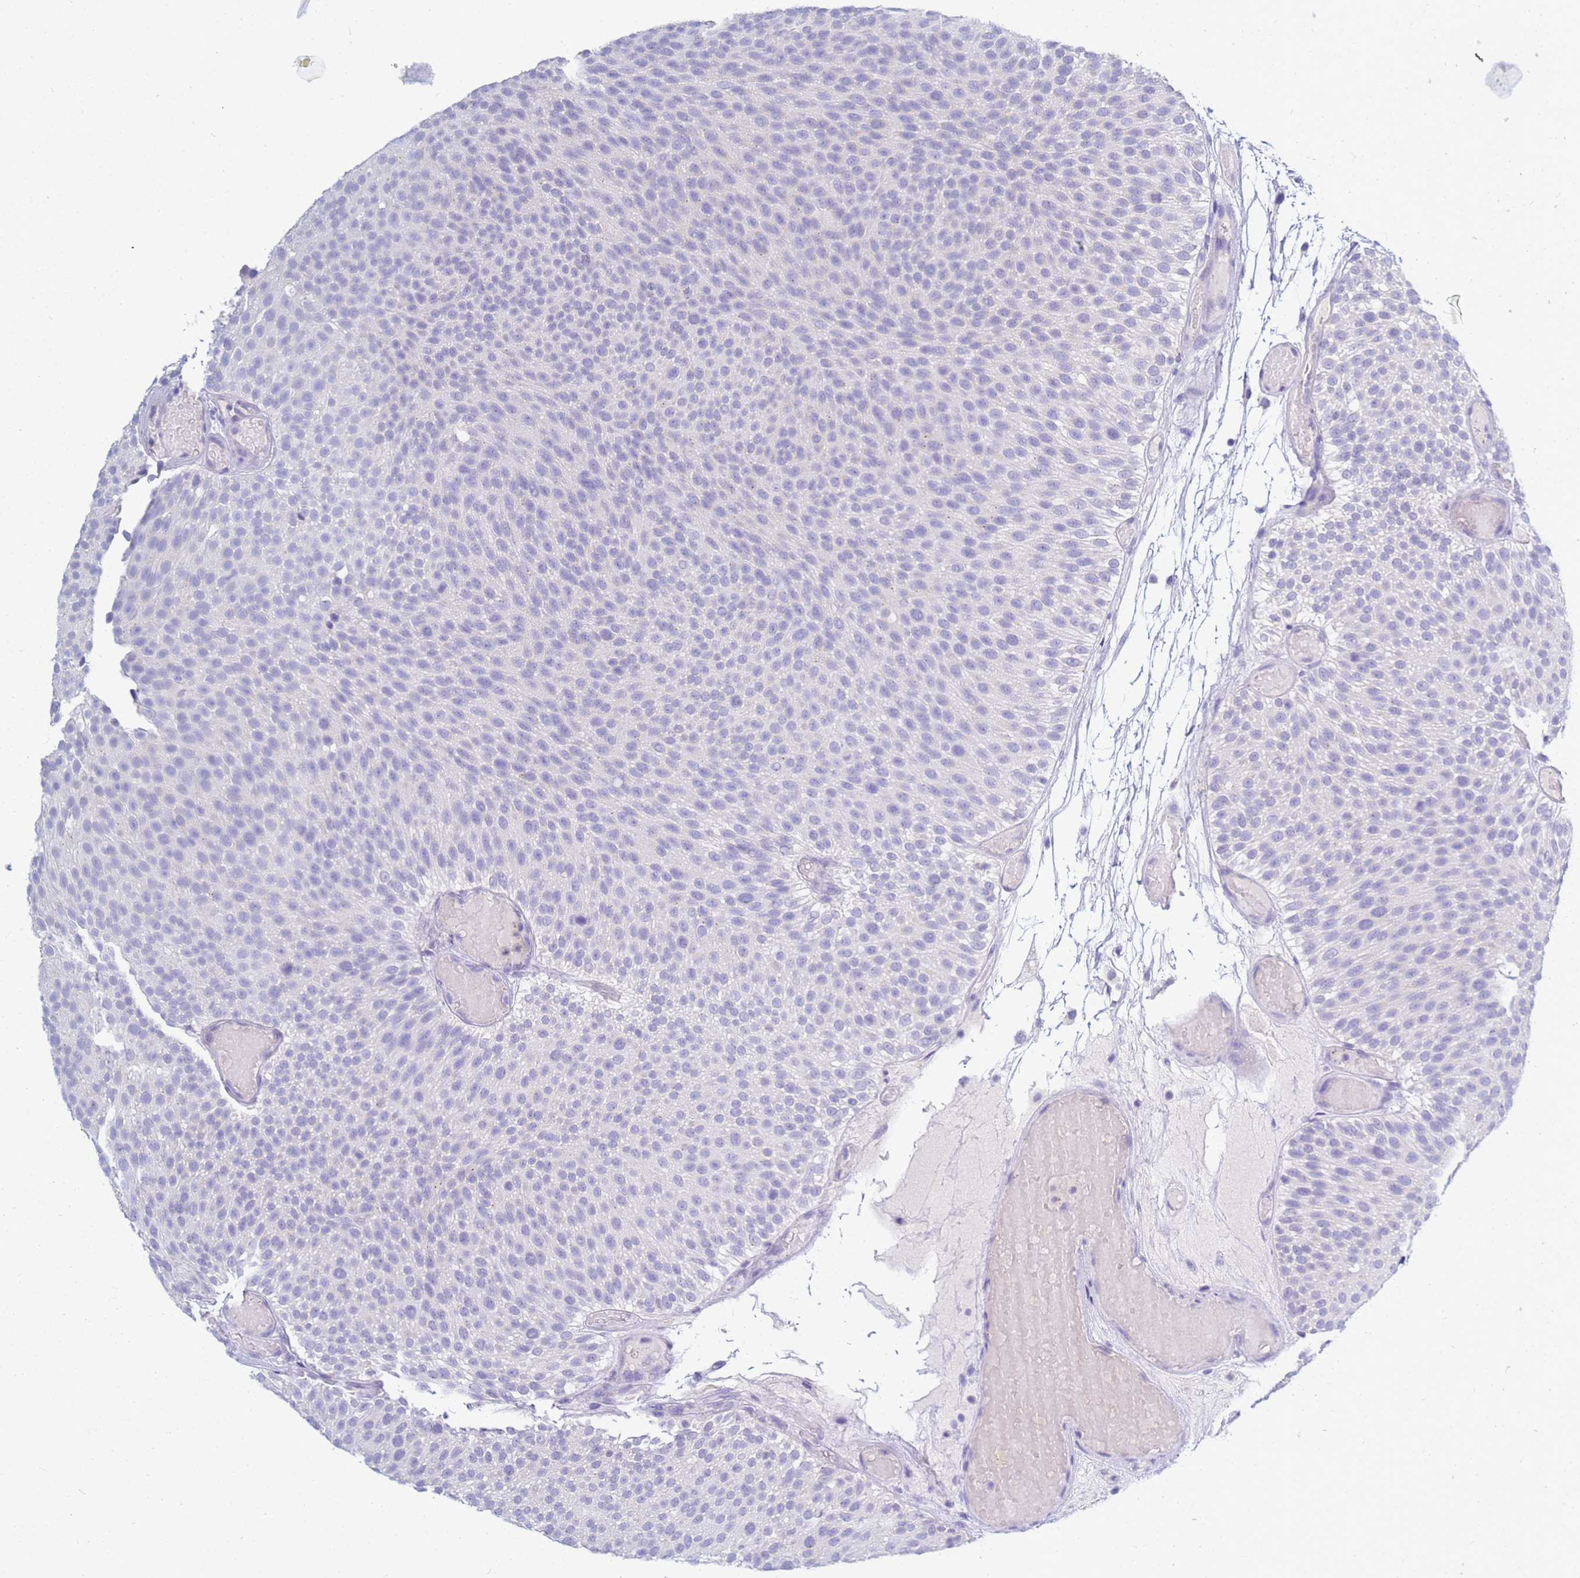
{"staining": {"intensity": "negative", "quantity": "none", "location": "none"}, "tissue": "urothelial cancer", "cell_type": "Tumor cells", "image_type": "cancer", "snomed": [{"axis": "morphology", "description": "Urothelial carcinoma, Low grade"}, {"axis": "topography", "description": "Urinary bladder"}], "caption": "High magnification brightfield microscopy of urothelial cancer stained with DAB (3,3'-diaminobenzidine) (brown) and counterstained with hematoxylin (blue): tumor cells show no significant expression.", "gene": "B3GNT8", "patient": {"sex": "male", "age": 78}}